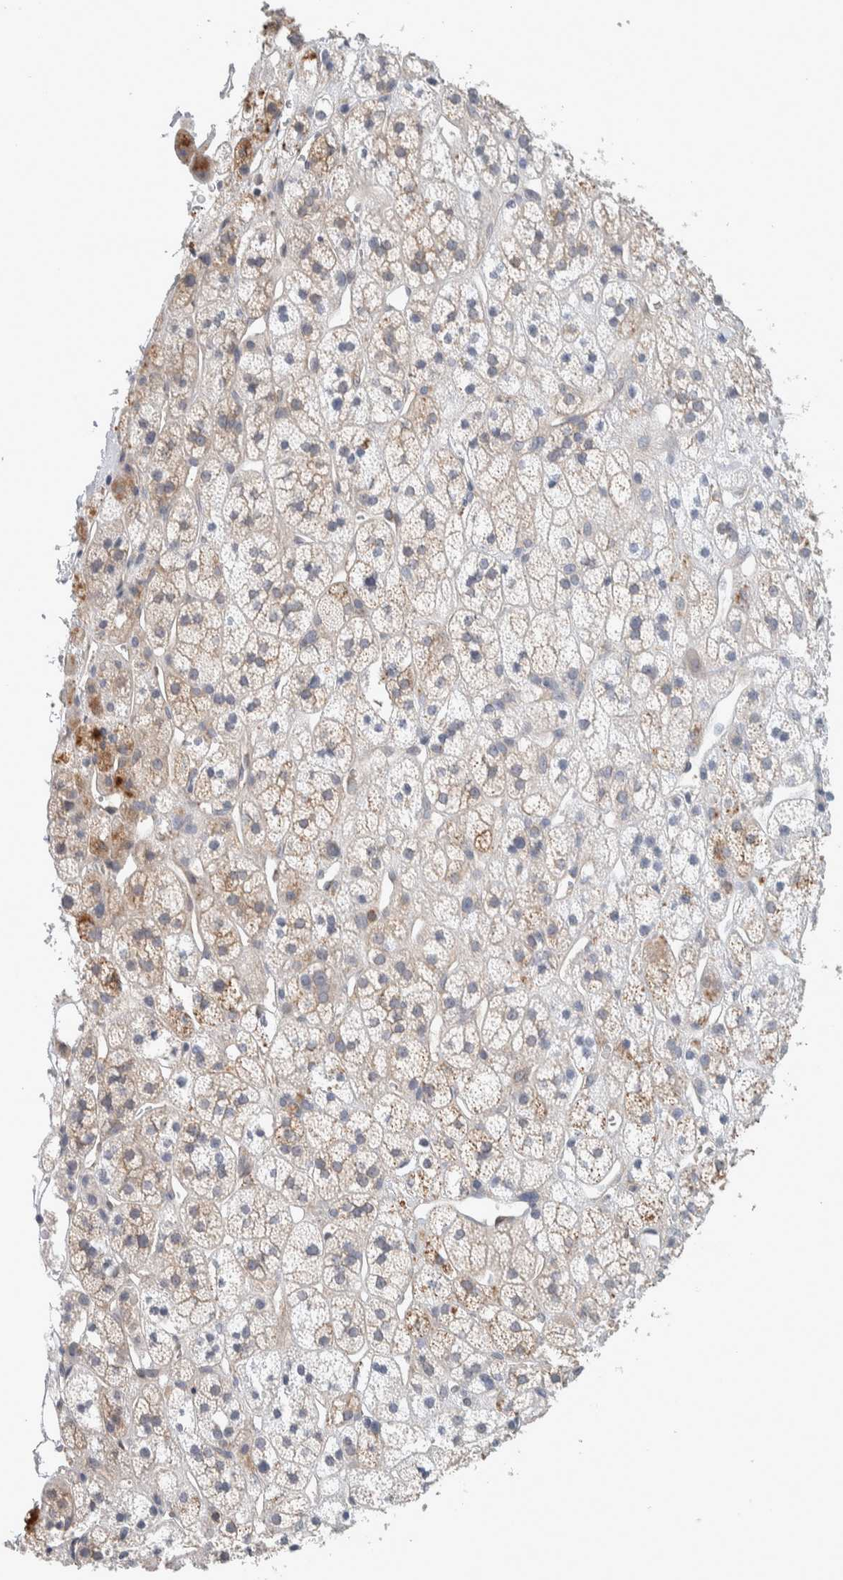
{"staining": {"intensity": "moderate", "quantity": "25%-75%", "location": "cytoplasmic/membranous"}, "tissue": "adrenal gland", "cell_type": "Glandular cells", "image_type": "normal", "snomed": [{"axis": "morphology", "description": "Normal tissue, NOS"}, {"axis": "topography", "description": "Adrenal gland"}], "caption": "Immunohistochemical staining of normal human adrenal gland reveals moderate cytoplasmic/membranous protein staining in about 25%-75% of glandular cells. Nuclei are stained in blue.", "gene": "NFKB2", "patient": {"sex": "male", "age": 56}}